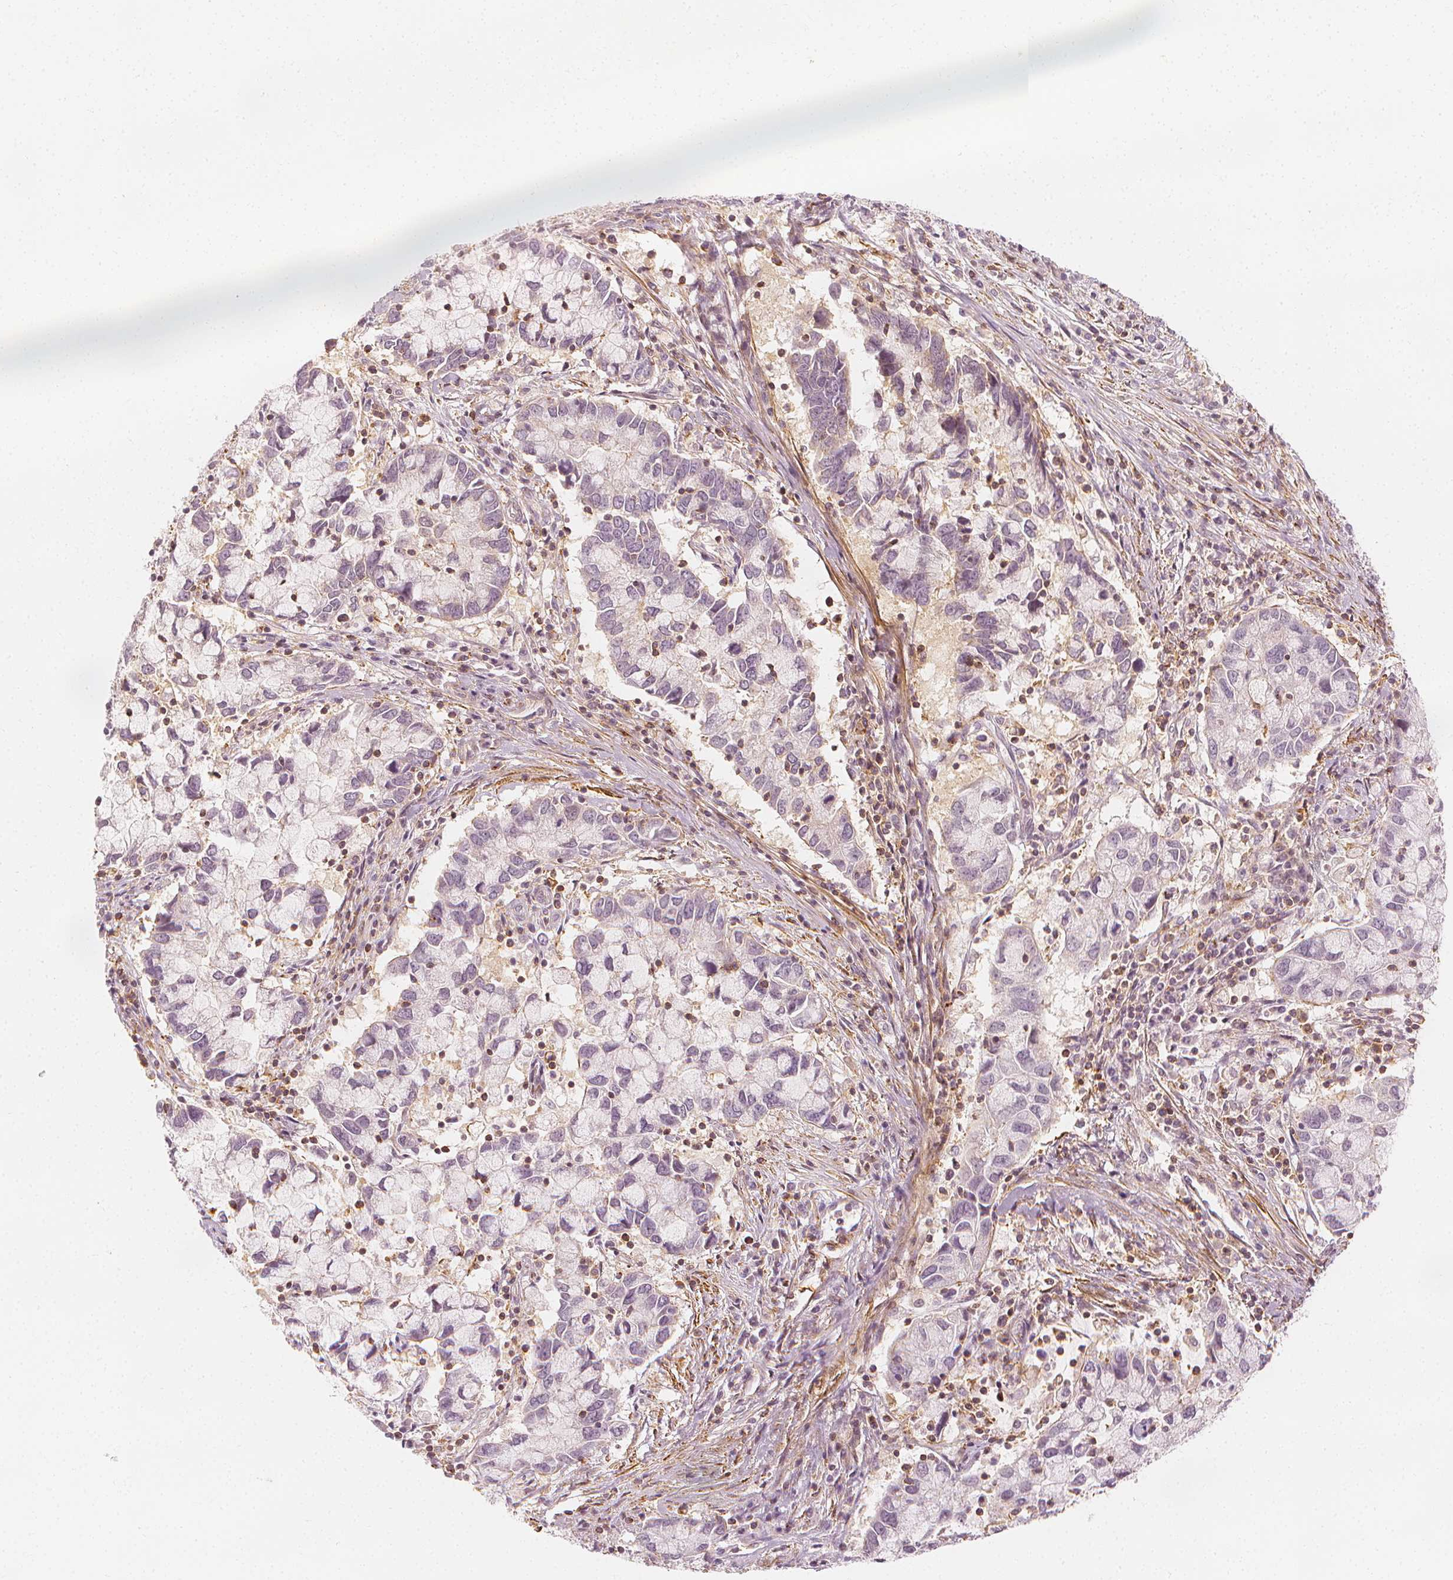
{"staining": {"intensity": "negative", "quantity": "none", "location": "none"}, "tissue": "cervical cancer", "cell_type": "Tumor cells", "image_type": "cancer", "snomed": [{"axis": "morphology", "description": "Adenocarcinoma, NOS"}, {"axis": "topography", "description": "Cervix"}], "caption": "Protein analysis of cervical adenocarcinoma shows no significant expression in tumor cells.", "gene": "ARHGAP26", "patient": {"sex": "female", "age": 40}}